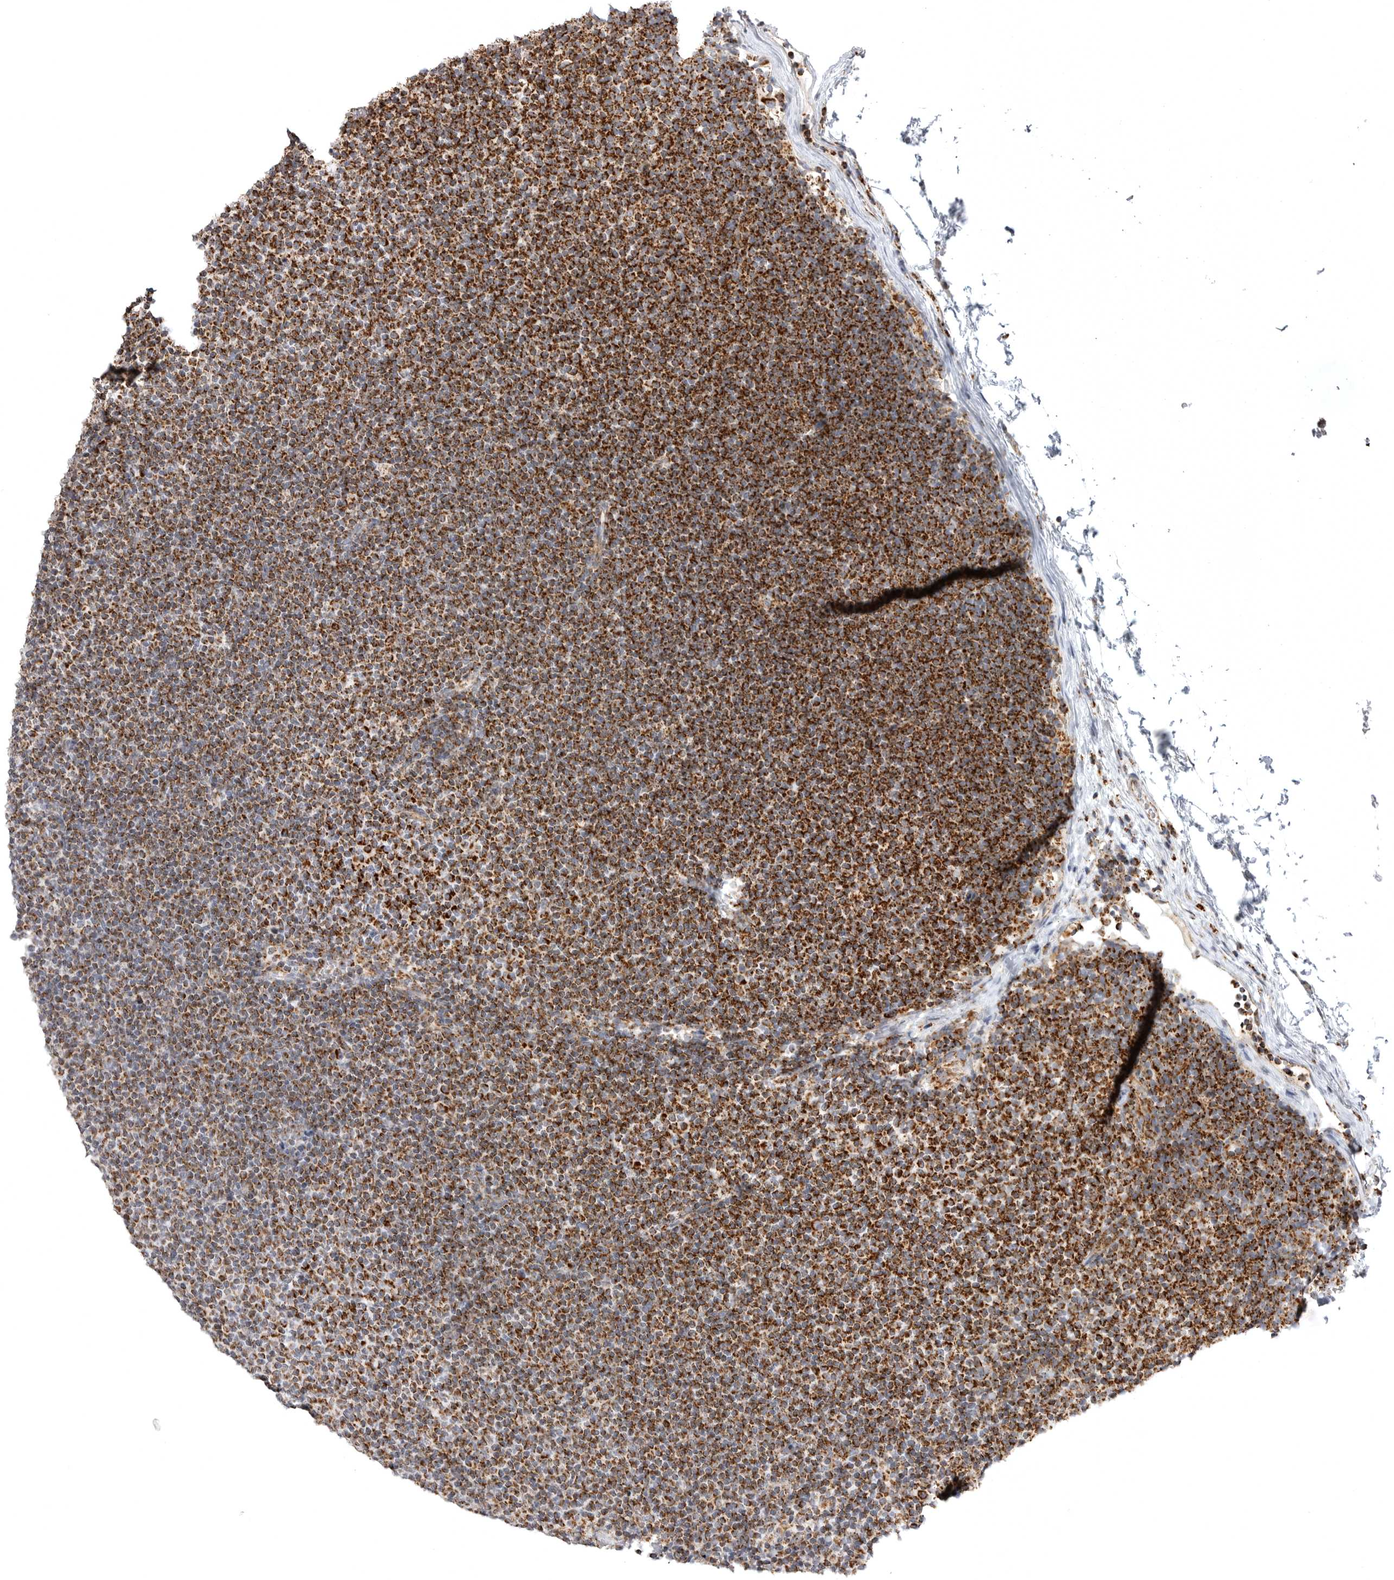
{"staining": {"intensity": "strong", "quantity": ">75%", "location": "cytoplasmic/membranous"}, "tissue": "lymphoma", "cell_type": "Tumor cells", "image_type": "cancer", "snomed": [{"axis": "morphology", "description": "Malignant lymphoma, non-Hodgkin's type, Low grade"}, {"axis": "topography", "description": "Lymph node"}], "caption": "A micrograph showing strong cytoplasmic/membranous staining in approximately >75% of tumor cells in low-grade malignant lymphoma, non-Hodgkin's type, as visualized by brown immunohistochemical staining.", "gene": "TUFM", "patient": {"sex": "female", "age": 53}}